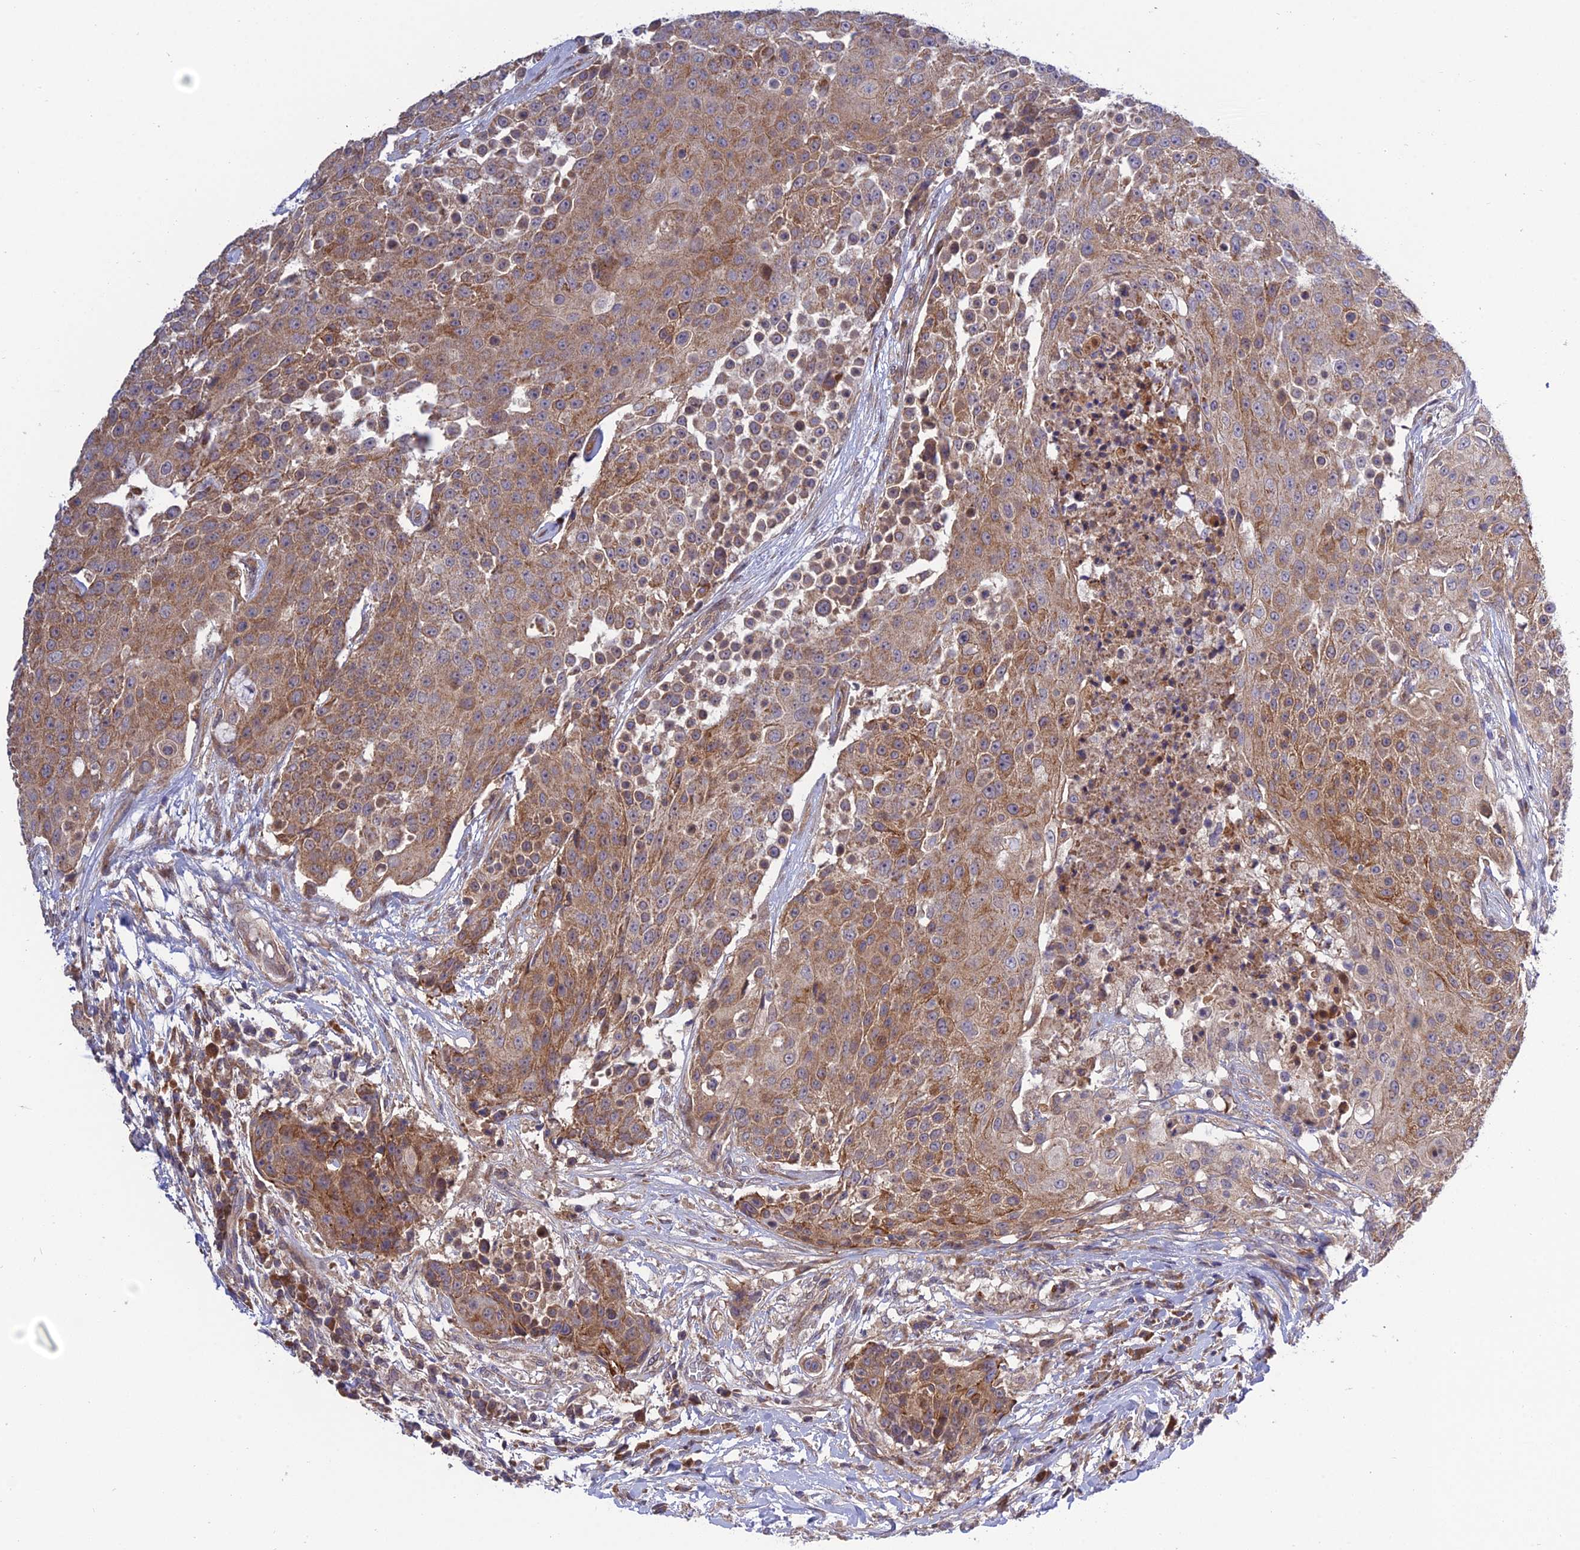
{"staining": {"intensity": "moderate", "quantity": ">75%", "location": "cytoplasmic/membranous"}, "tissue": "urothelial cancer", "cell_type": "Tumor cells", "image_type": "cancer", "snomed": [{"axis": "morphology", "description": "Urothelial carcinoma, High grade"}, {"axis": "topography", "description": "Urinary bladder"}], "caption": "Protein expression analysis of urothelial carcinoma (high-grade) exhibits moderate cytoplasmic/membranous positivity in about >75% of tumor cells. Using DAB (brown) and hematoxylin (blue) stains, captured at high magnification using brightfield microscopy.", "gene": "PLEKHG2", "patient": {"sex": "female", "age": 63}}